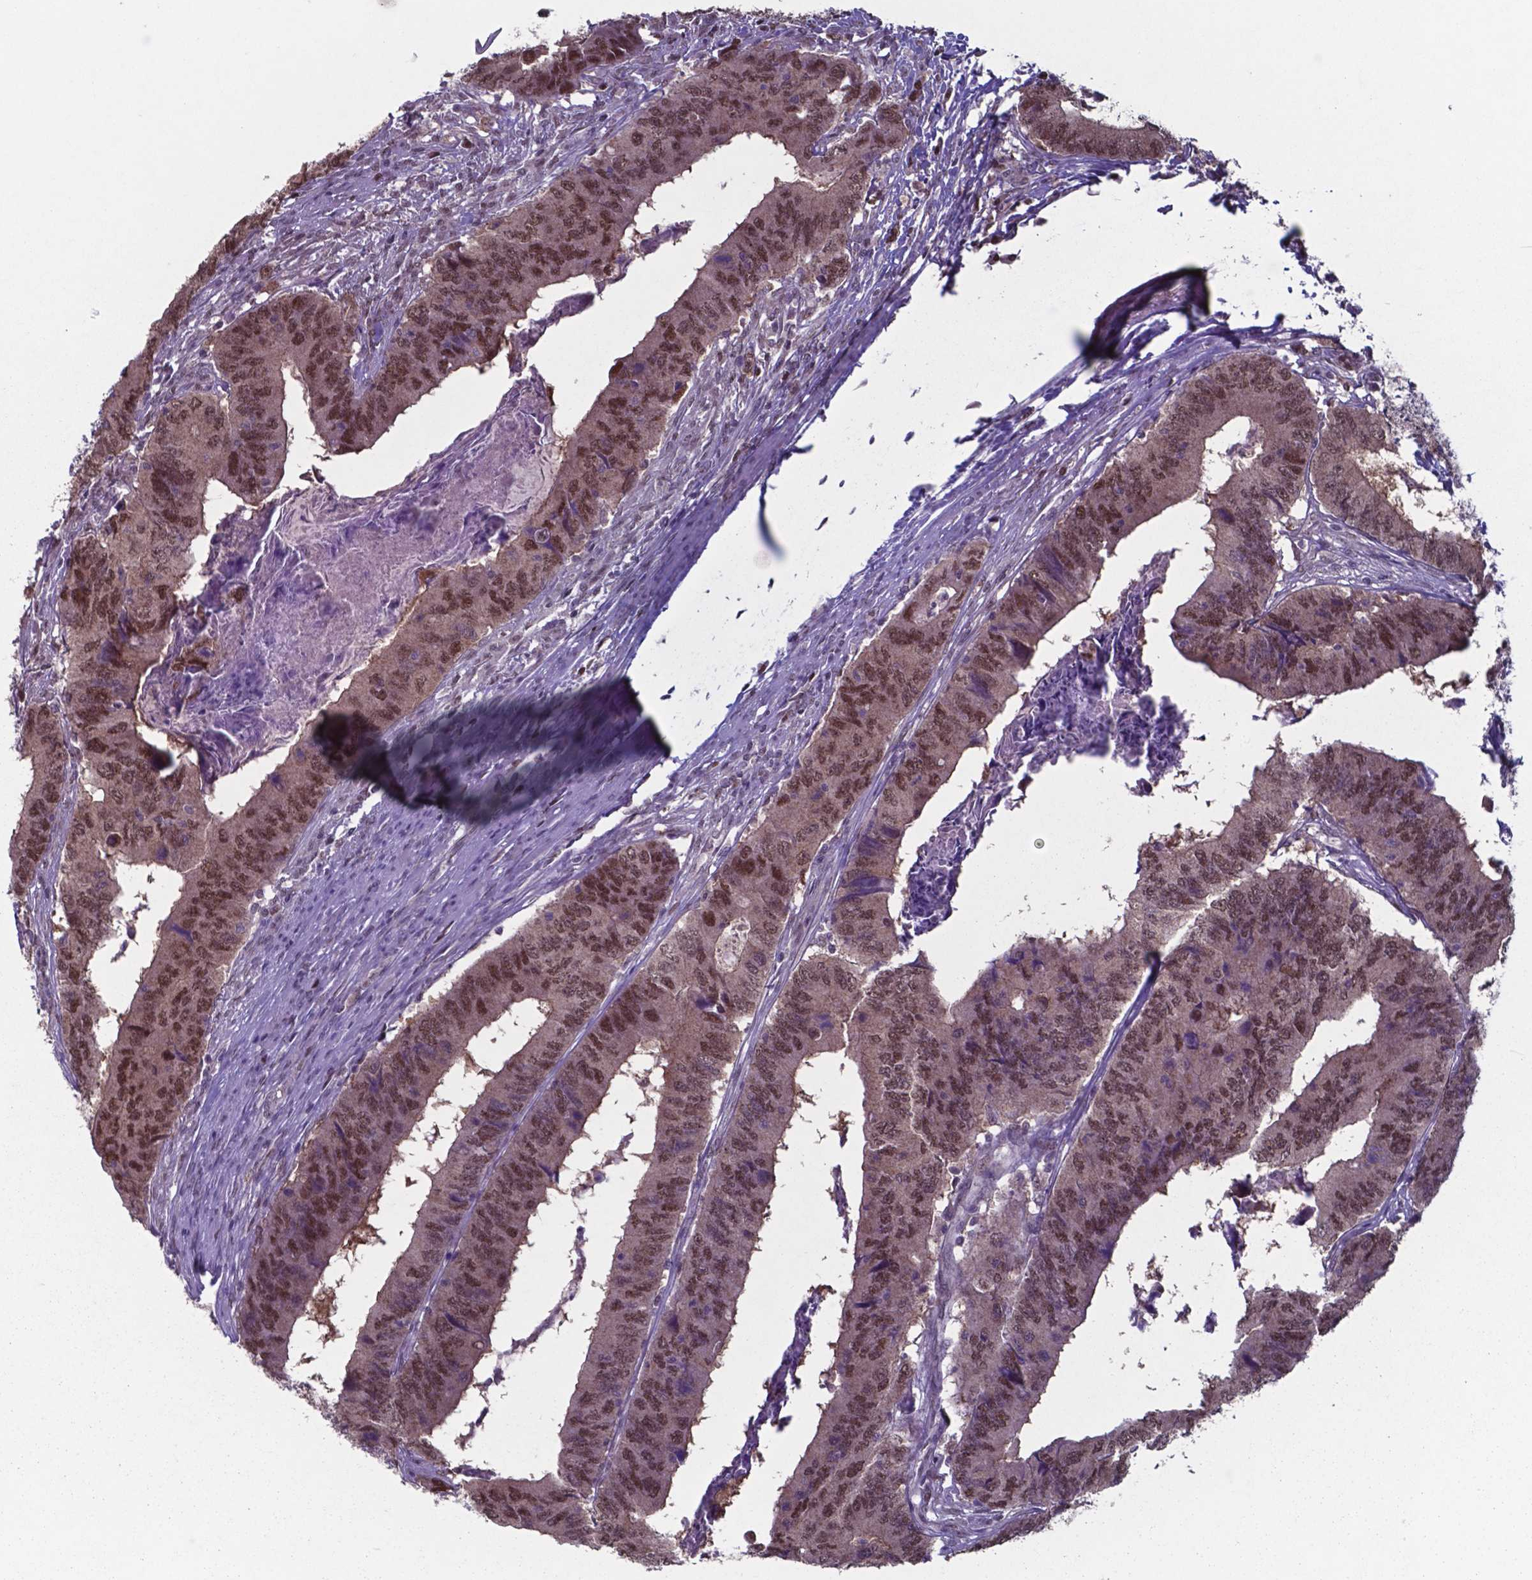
{"staining": {"intensity": "moderate", "quantity": "25%-75%", "location": "cytoplasmic/membranous,nuclear"}, "tissue": "colorectal cancer", "cell_type": "Tumor cells", "image_type": "cancer", "snomed": [{"axis": "morphology", "description": "Adenocarcinoma, NOS"}, {"axis": "topography", "description": "Colon"}], "caption": "This is a micrograph of immunohistochemistry (IHC) staining of colorectal cancer (adenocarcinoma), which shows moderate positivity in the cytoplasmic/membranous and nuclear of tumor cells.", "gene": "UBA1", "patient": {"sex": "male", "age": 53}}